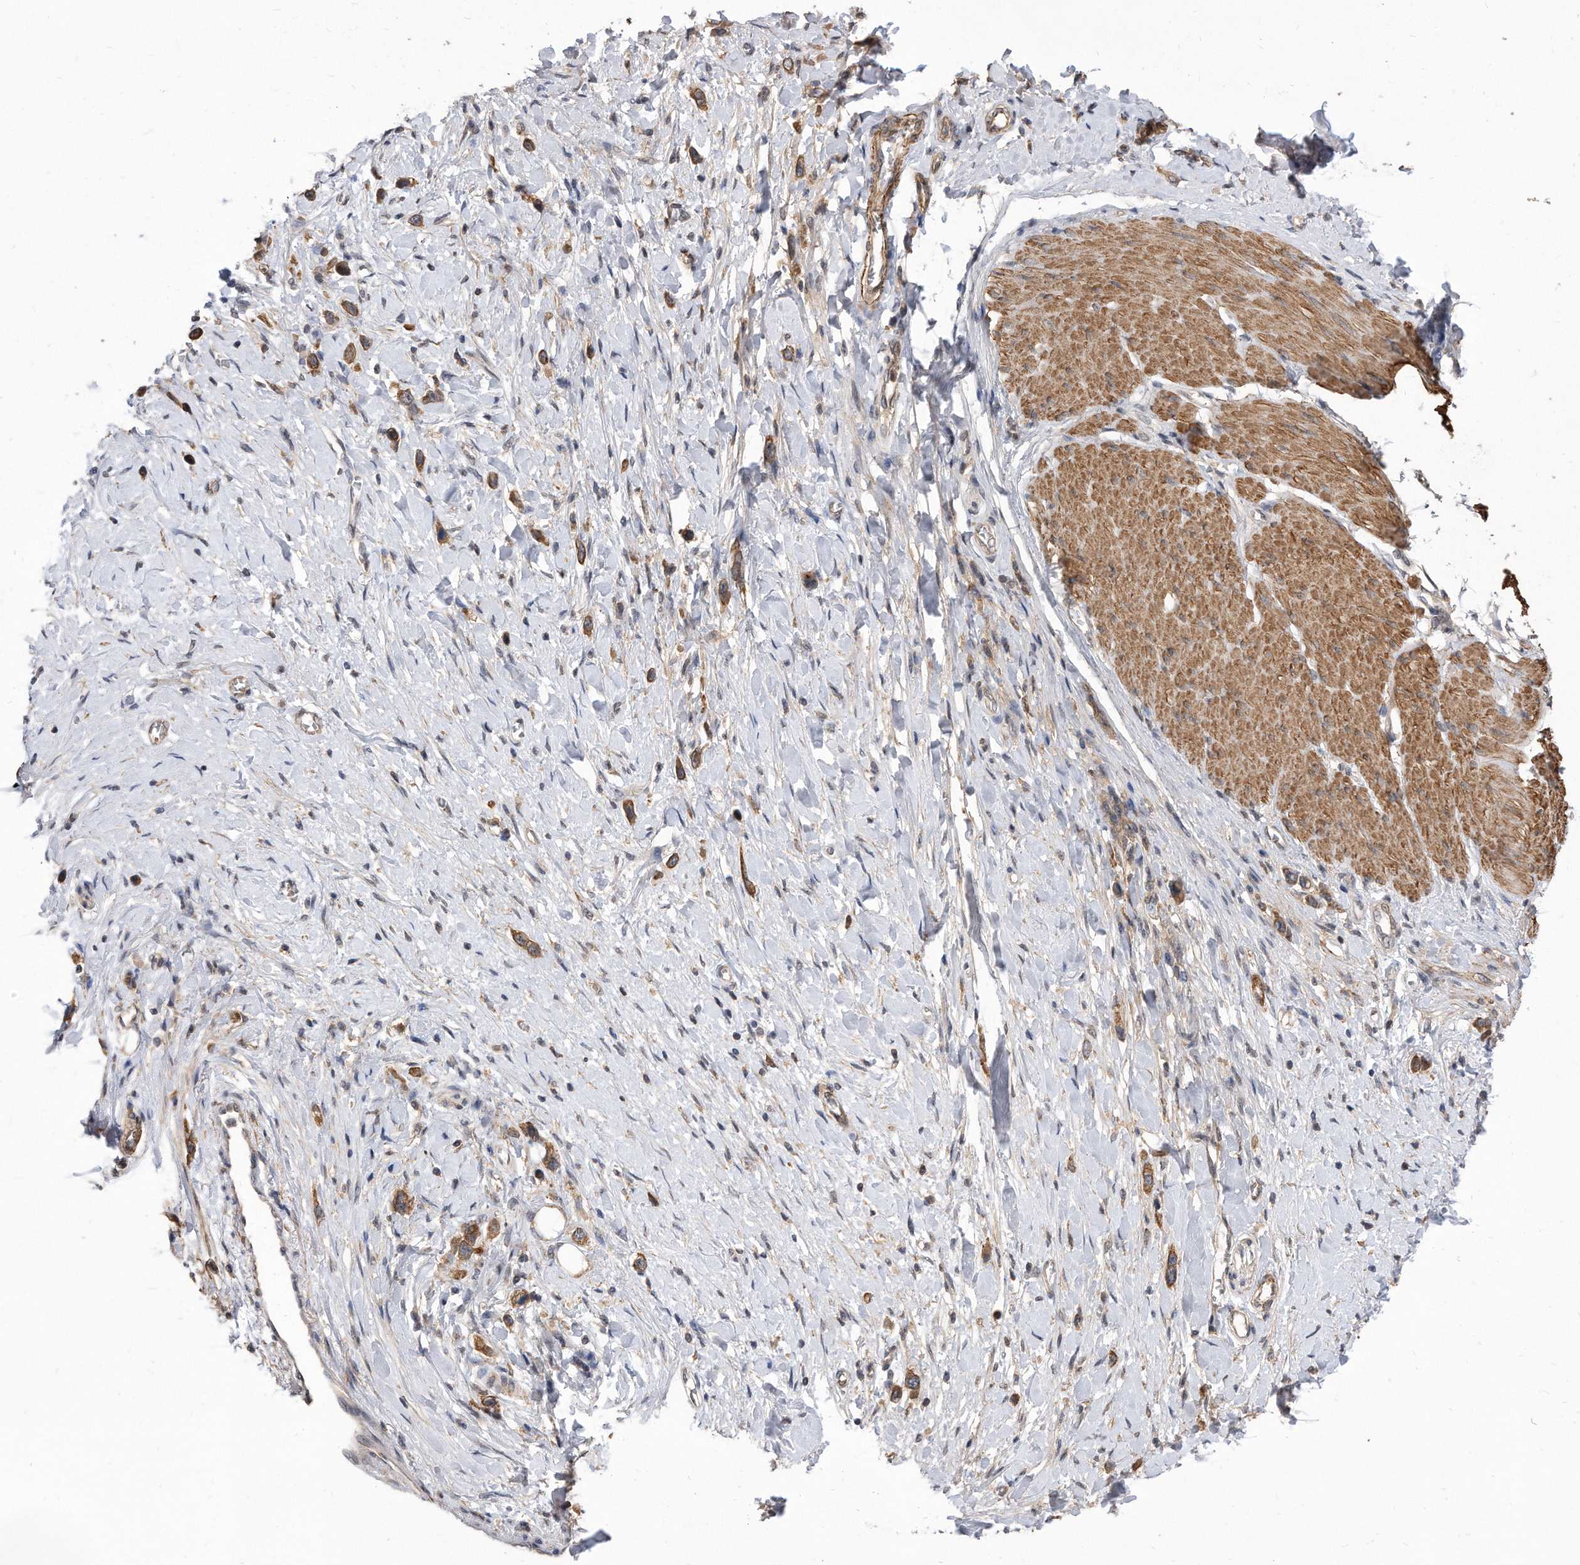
{"staining": {"intensity": "moderate", "quantity": ">75%", "location": "cytoplasmic/membranous"}, "tissue": "stomach cancer", "cell_type": "Tumor cells", "image_type": "cancer", "snomed": [{"axis": "morphology", "description": "Adenocarcinoma, NOS"}, {"axis": "topography", "description": "Stomach"}], "caption": "IHC image of human adenocarcinoma (stomach) stained for a protein (brown), which exhibits medium levels of moderate cytoplasmic/membranous staining in about >75% of tumor cells.", "gene": "TCP1", "patient": {"sex": "female", "age": 65}}